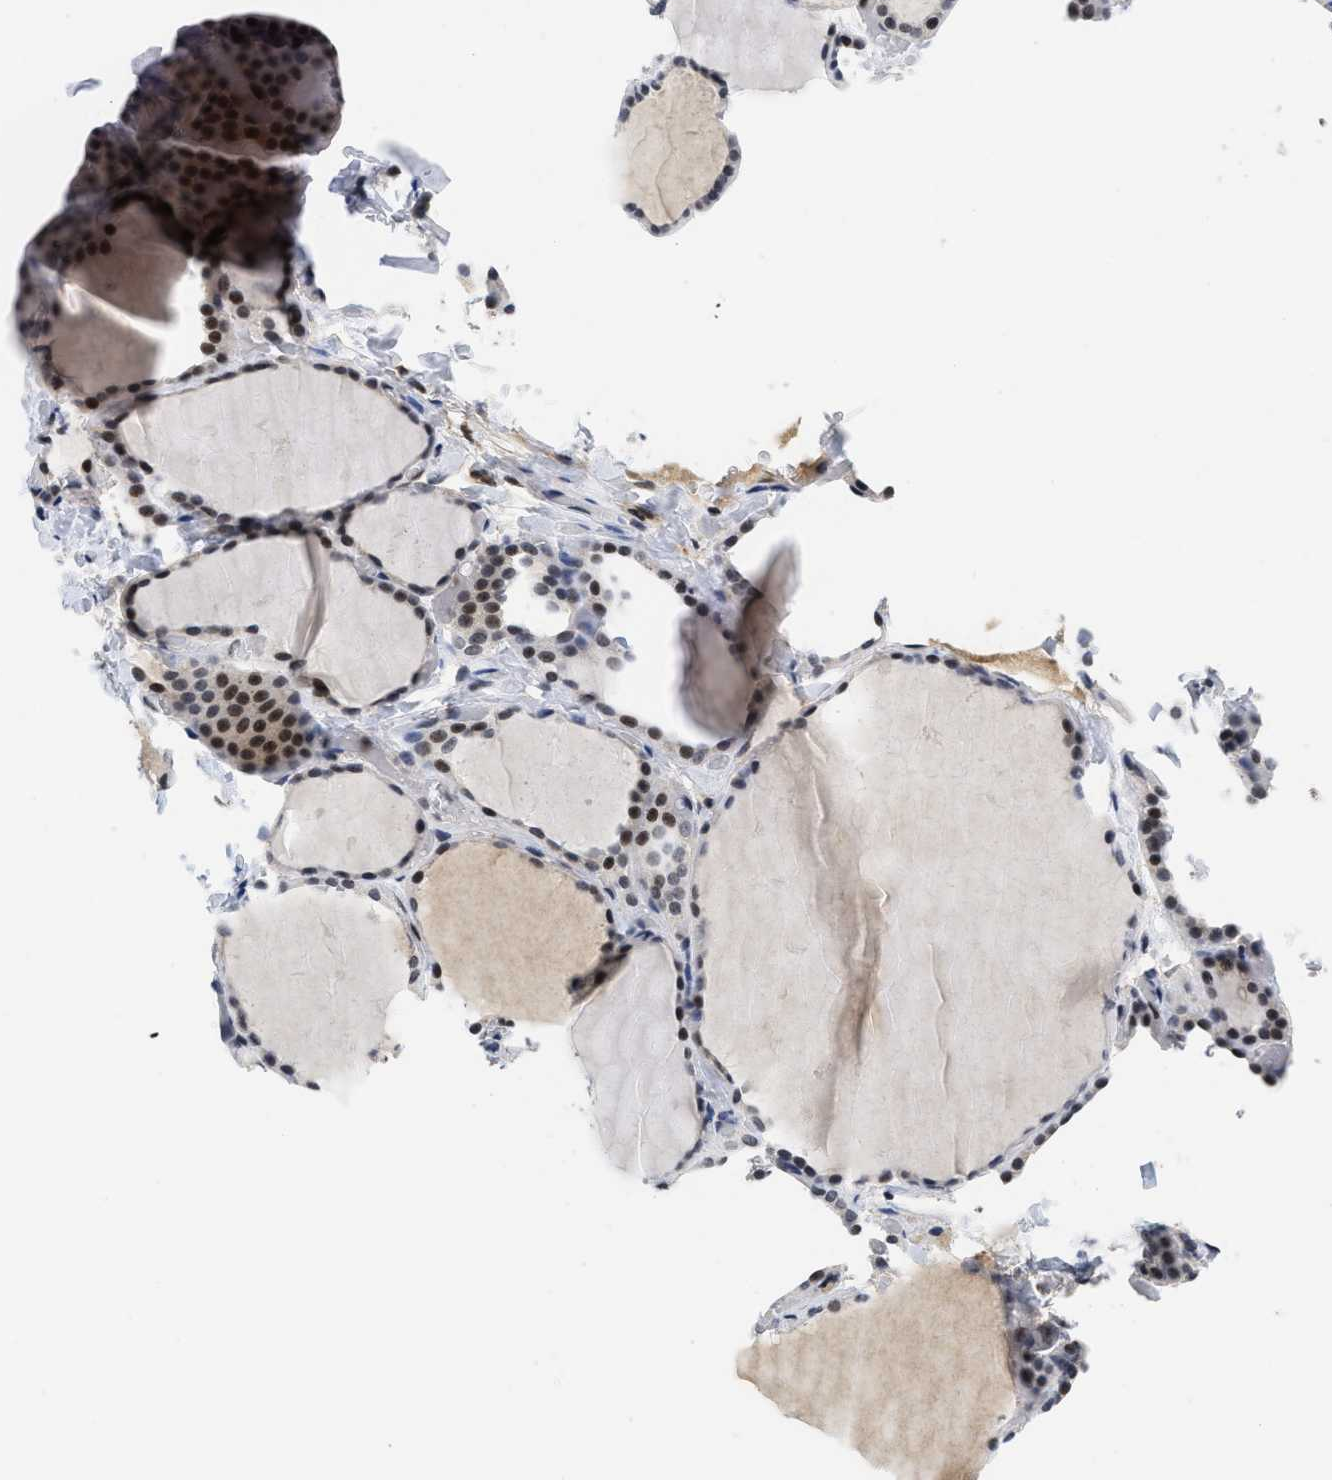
{"staining": {"intensity": "moderate", "quantity": "25%-75%", "location": "nuclear"}, "tissue": "thyroid gland", "cell_type": "Glandular cells", "image_type": "normal", "snomed": [{"axis": "morphology", "description": "Normal tissue, NOS"}, {"axis": "topography", "description": "Thyroid gland"}], "caption": "Immunohistochemistry (DAB (3,3'-diaminobenzidine)) staining of unremarkable human thyroid gland exhibits moderate nuclear protein expression in about 25%-75% of glandular cells.", "gene": "HIF1A", "patient": {"sex": "female", "age": 22}}